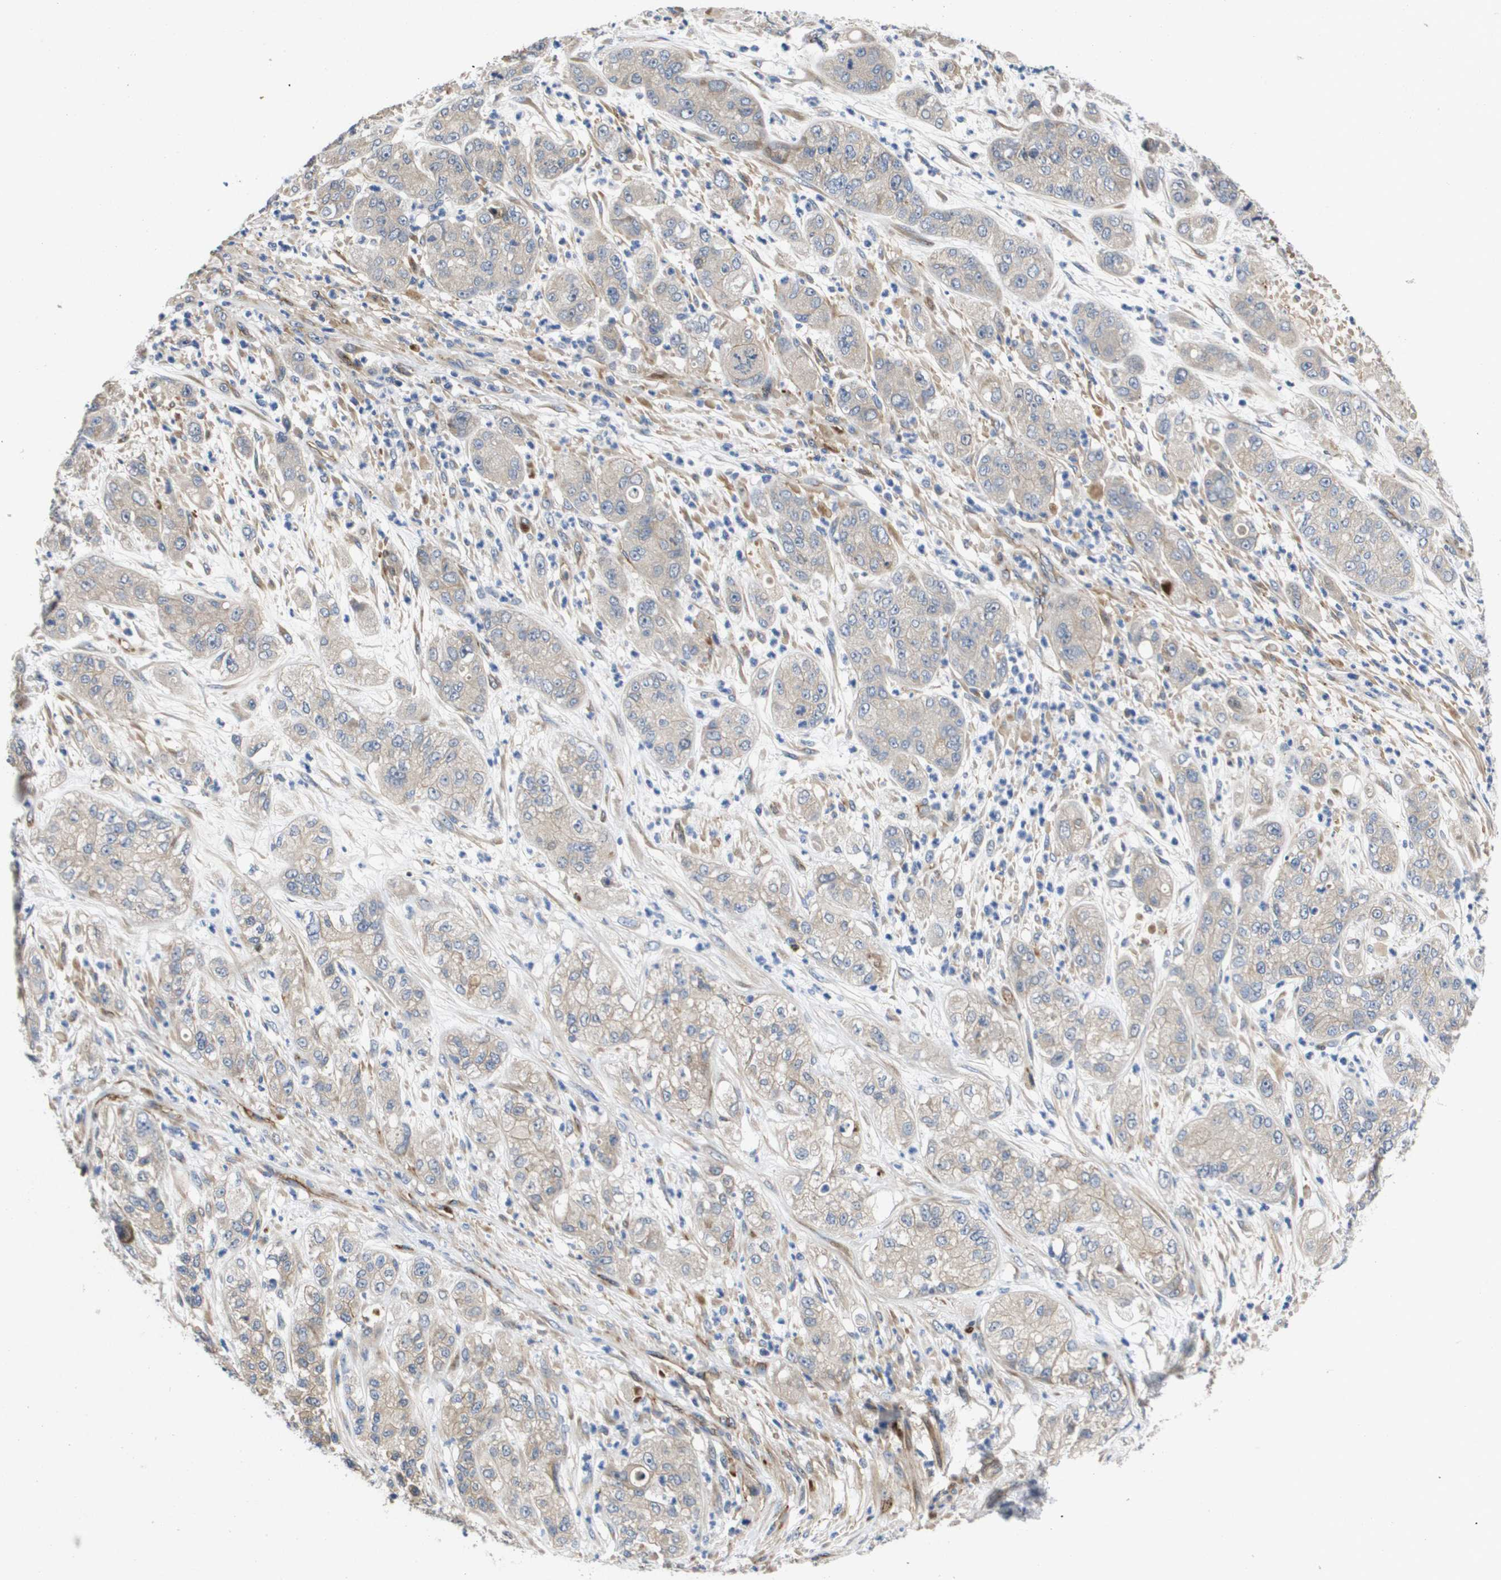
{"staining": {"intensity": "weak", "quantity": "<25%", "location": "cytoplasmic/membranous"}, "tissue": "pancreatic cancer", "cell_type": "Tumor cells", "image_type": "cancer", "snomed": [{"axis": "morphology", "description": "Adenocarcinoma, NOS"}, {"axis": "topography", "description": "Pancreas"}], "caption": "Tumor cells are negative for protein expression in human adenocarcinoma (pancreatic). (Brightfield microscopy of DAB immunohistochemistry at high magnification).", "gene": "ENTPD2", "patient": {"sex": "female", "age": 78}}